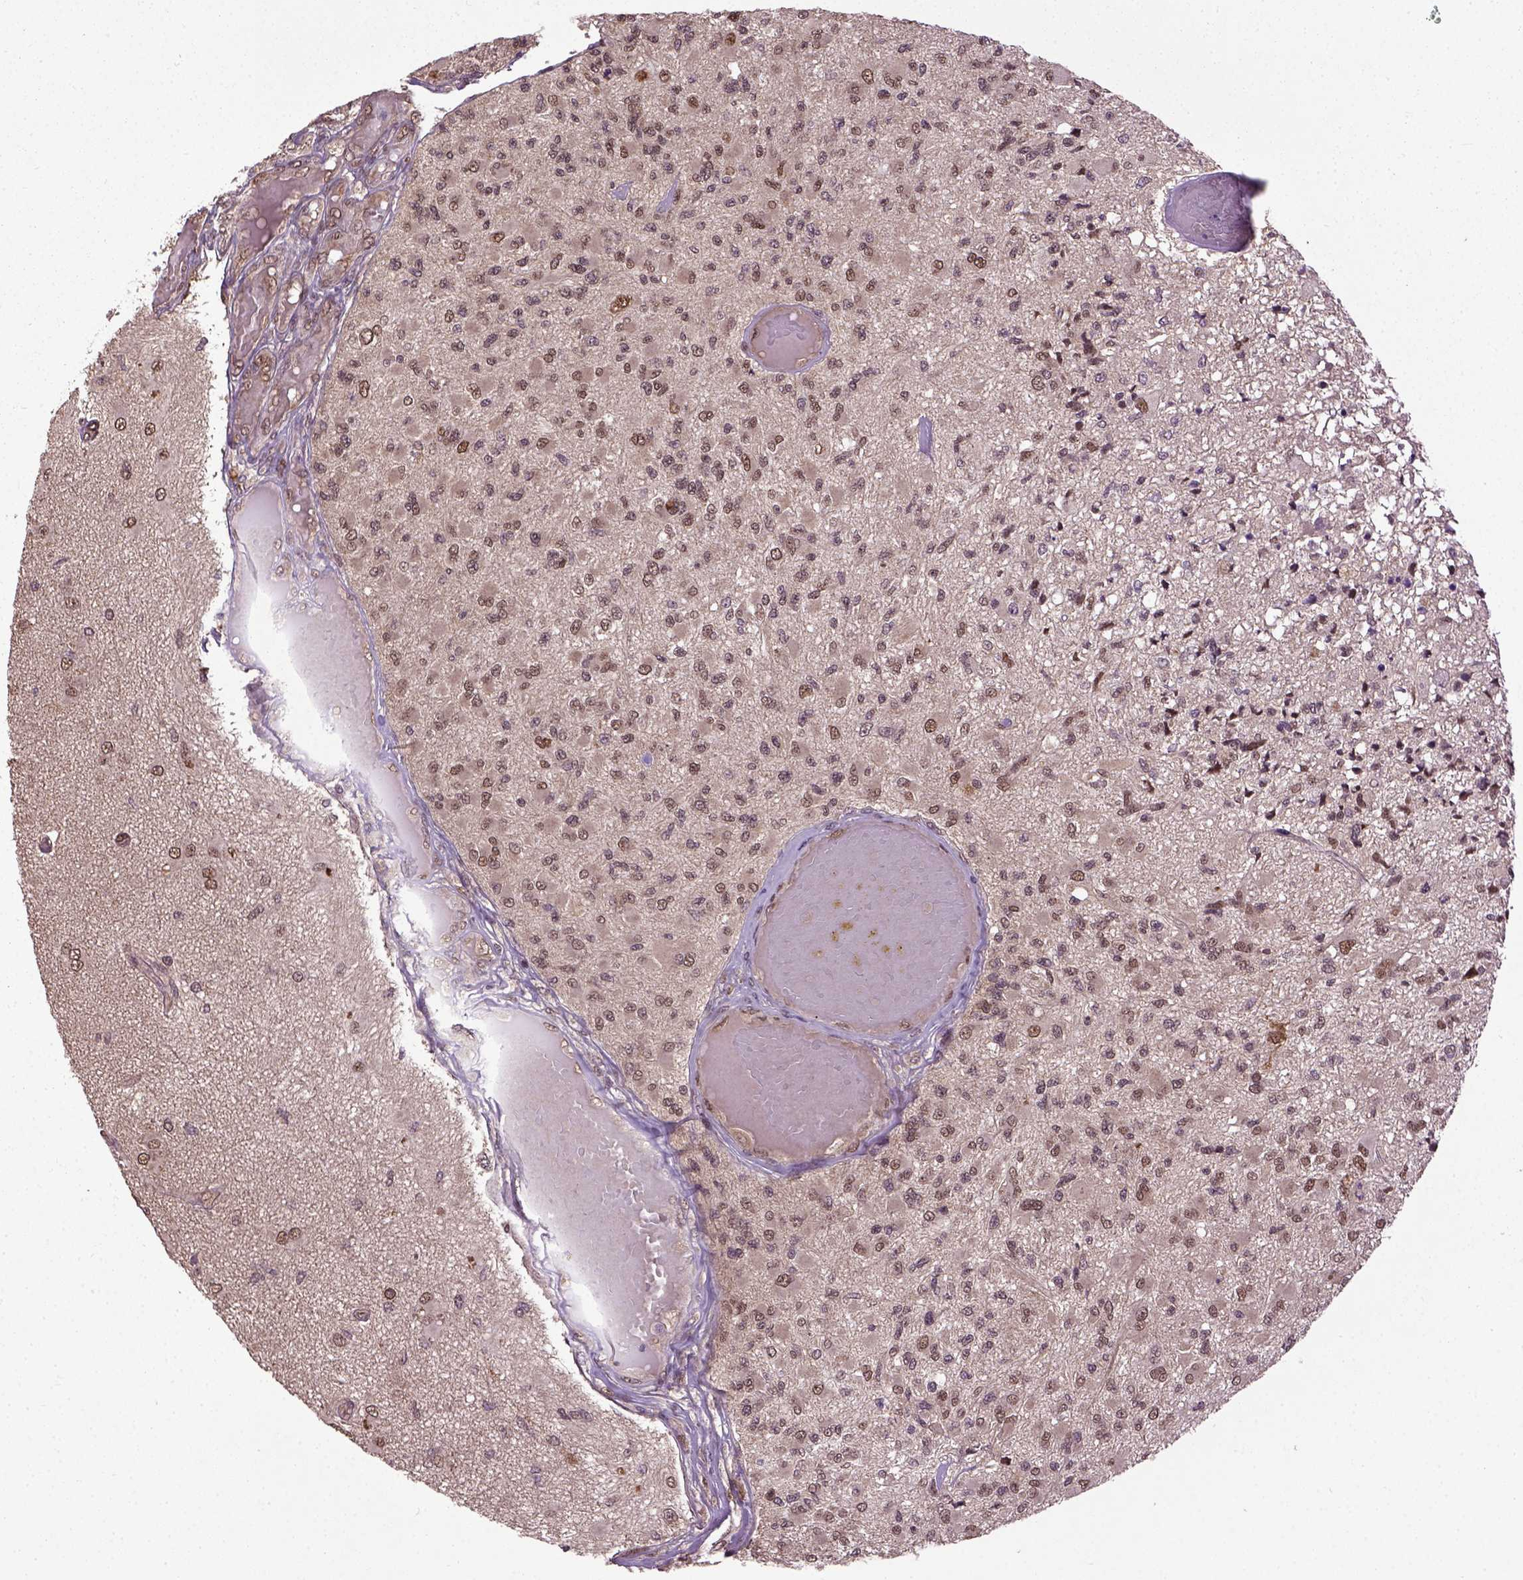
{"staining": {"intensity": "moderate", "quantity": ">75%", "location": "nuclear"}, "tissue": "glioma", "cell_type": "Tumor cells", "image_type": "cancer", "snomed": [{"axis": "morphology", "description": "Glioma, malignant, High grade"}, {"axis": "topography", "description": "Brain"}], "caption": "Glioma stained with immunohistochemistry reveals moderate nuclear expression in approximately >75% of tumor cells.", "gene": "UBA3", "patient": {"sex": "female", "age": 63}}